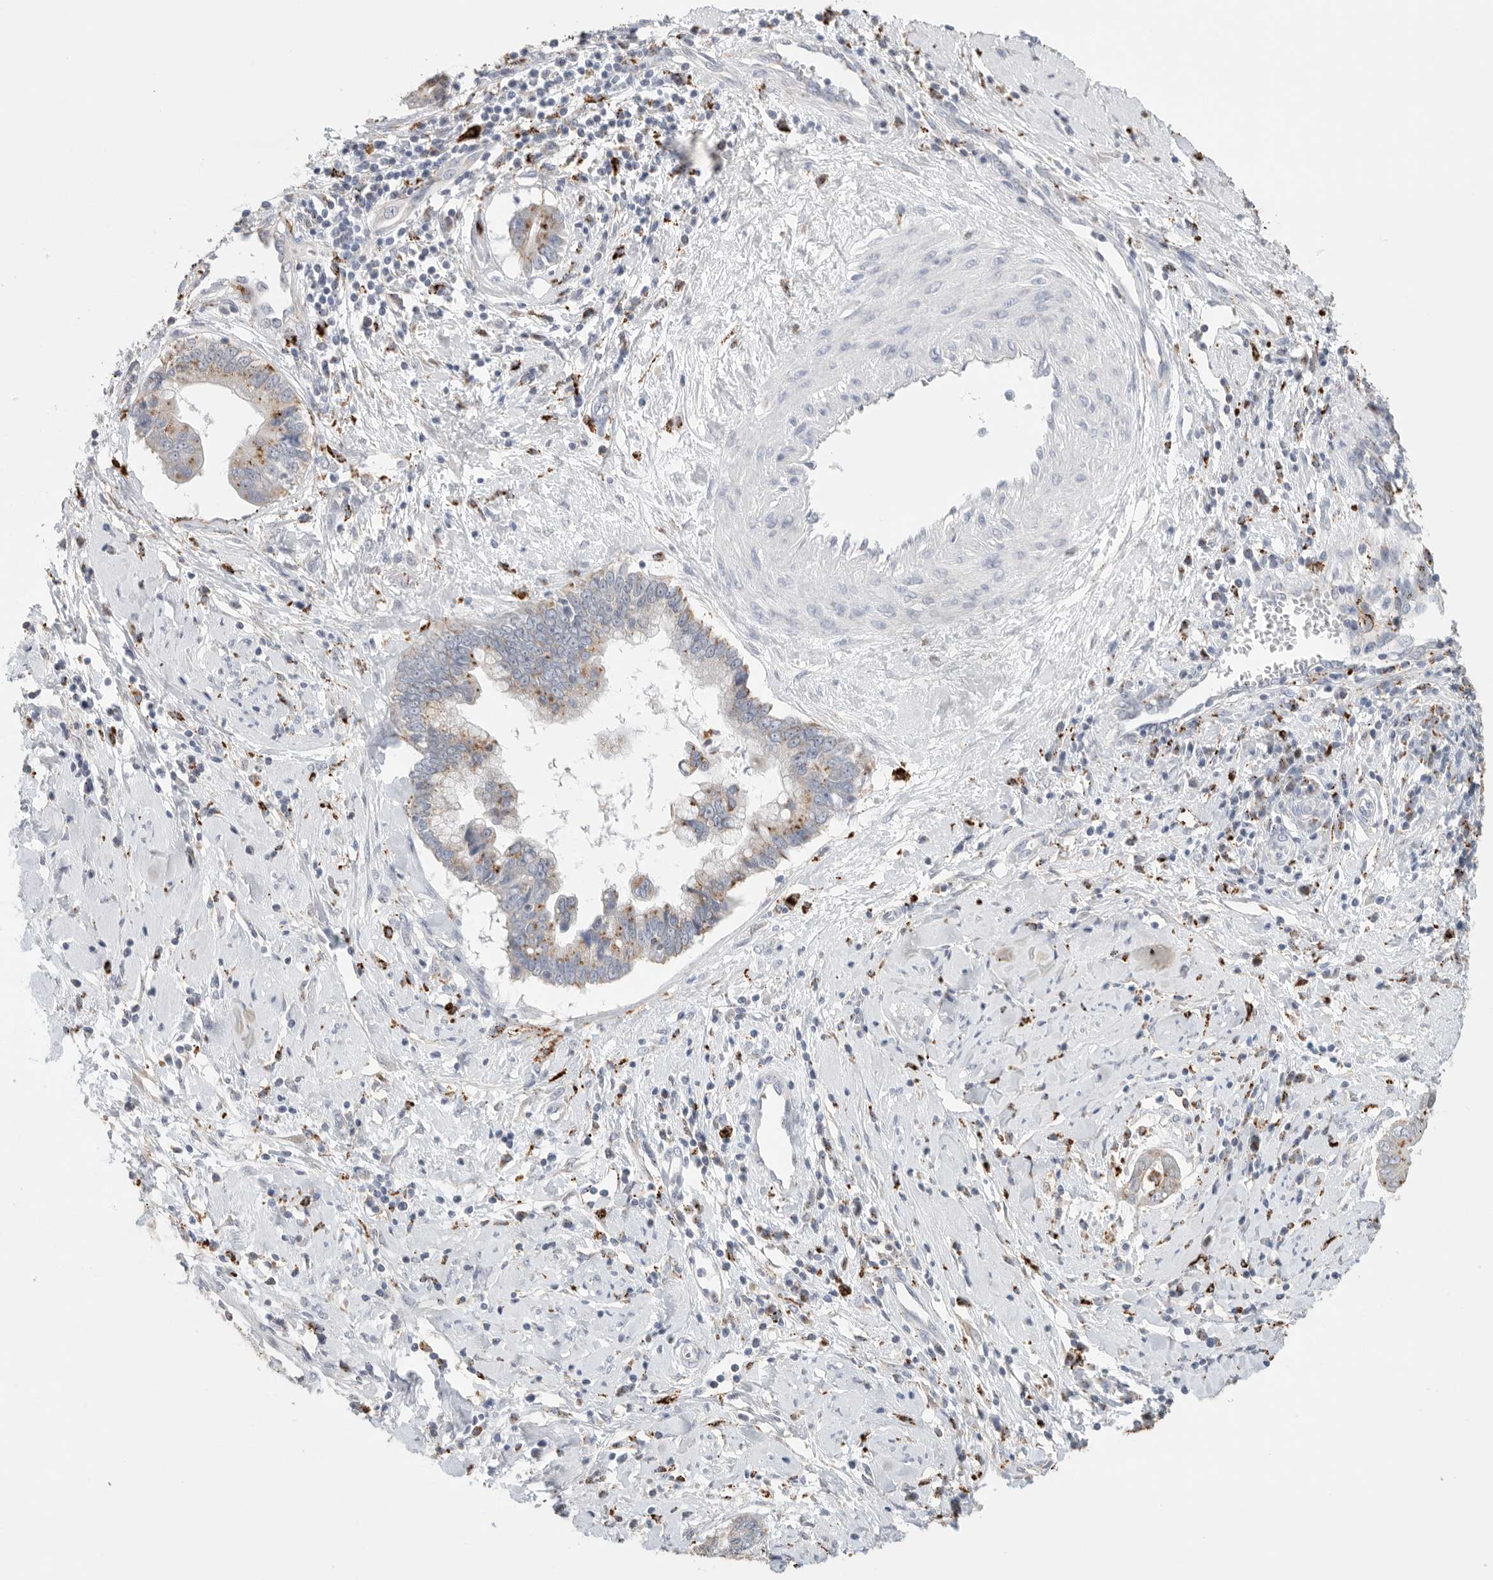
{"staining": {"intensity": "strong", "quantity": "25%-75%", "location": "cytoplasmic/membranous"}, "tissue": "cervical cancer", "cell_type": "Tumor cells", "image_type": "cancer", "snomed": [{"axis": "morphology", "description": "Adenocarcinoma, NOS"}, {"axis": "topography", "description": "Cervix"}], "caption": "IHC histopathology image of human cervical cancer (adenocarcinoma) stained for a protein (brown), which reveals high levels of strong cytoplasmic/membranous expression in about 25%-75% of tumor cells.", "gene": "GGH", "patient": {"sex": "female", "age": 44}}